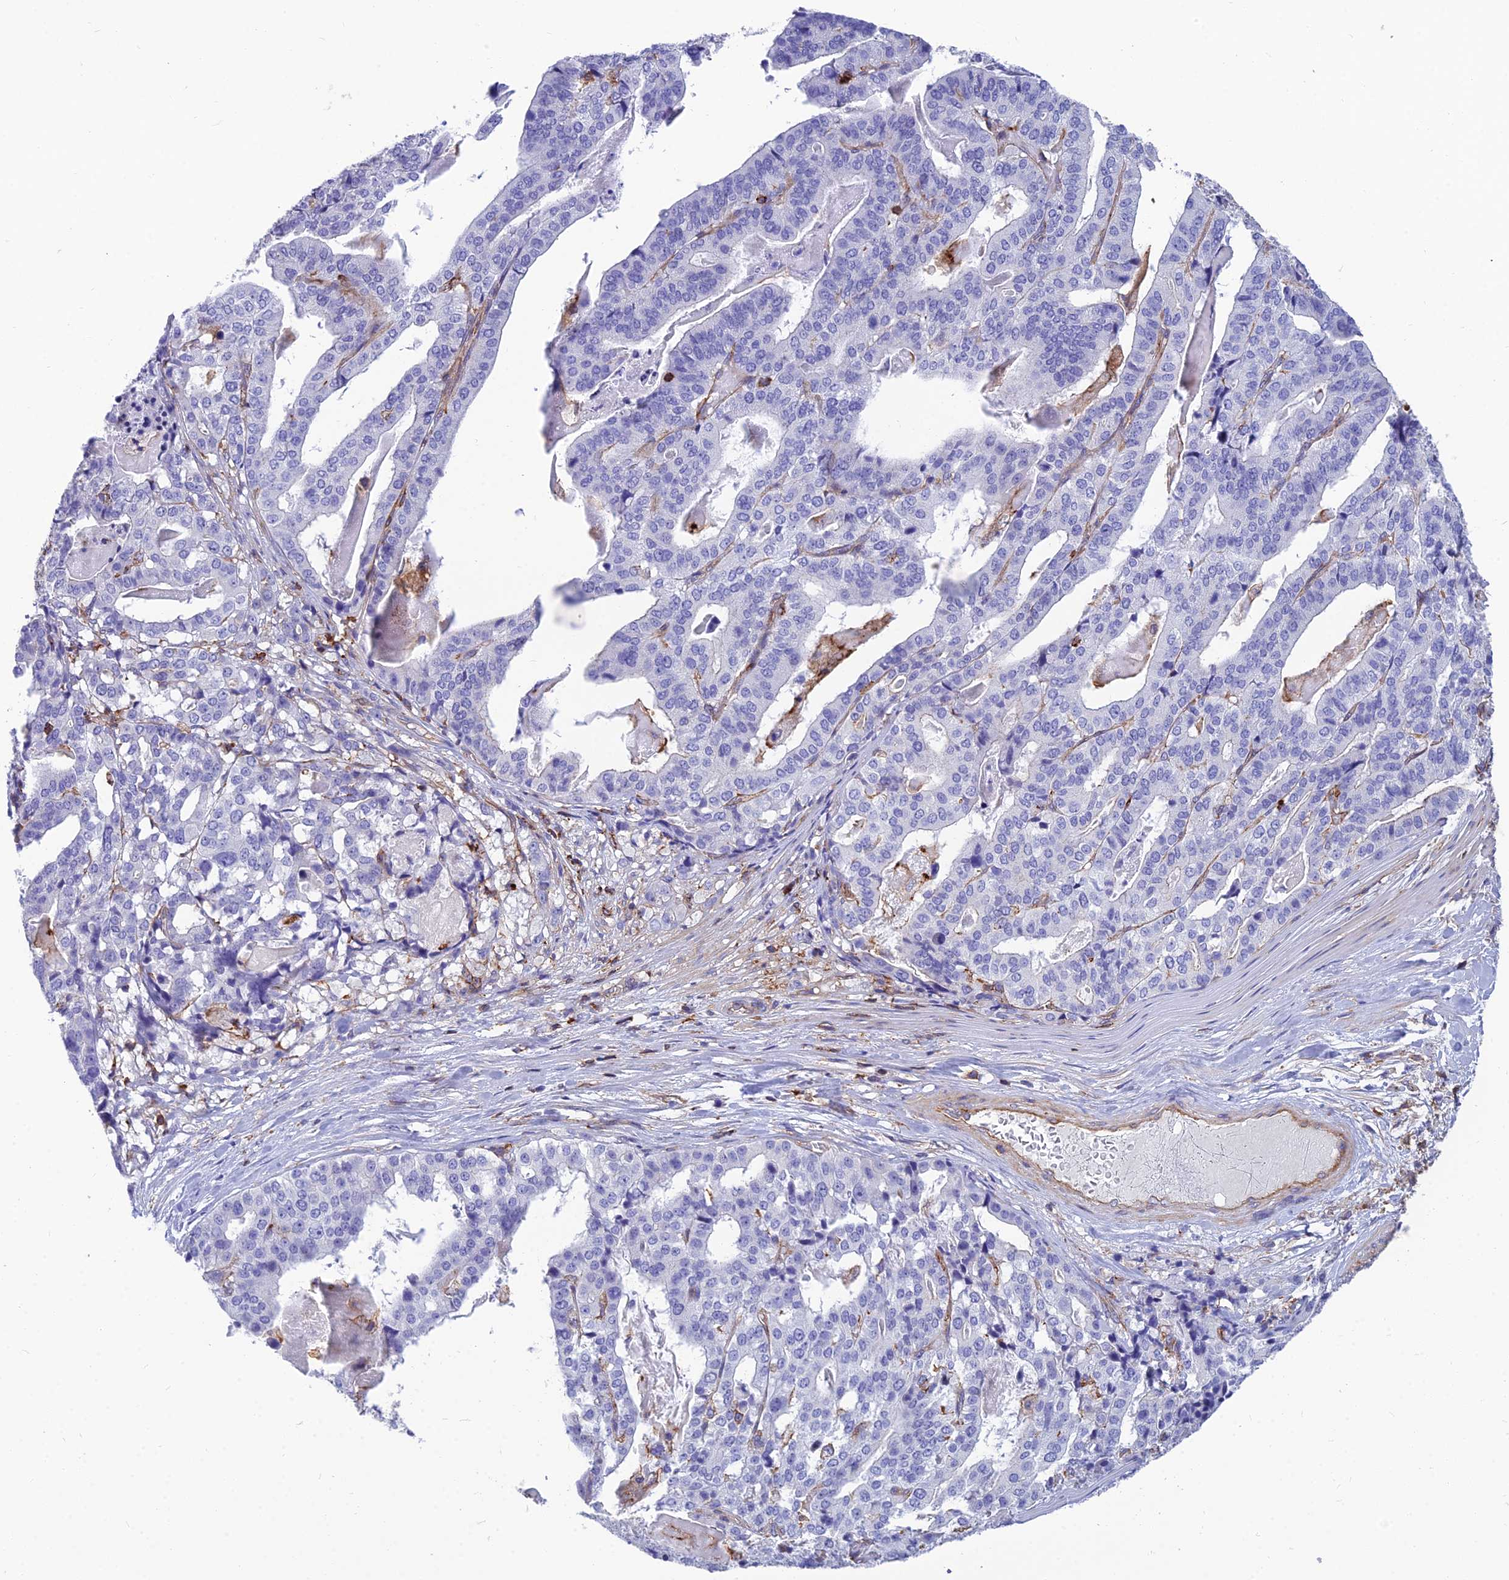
{"staining": {"intensity": "negative", "quantity": "none", "location": "none"}, "tissue": "stomach cancer", "cell_type": "Tumor cells", "image_type": "cancer", "snomed": [{"axis": "morphology", "description": "Adenocarcinoma, NOS"}, {"axis": "topography", "description": "Stomach"}], "caption": "Image shows no significant protein staining in tumor cells of adenocarcinoma (stomach).", "gene": "PPP1R18", "patient": {"sex": "male", "age": 48}}